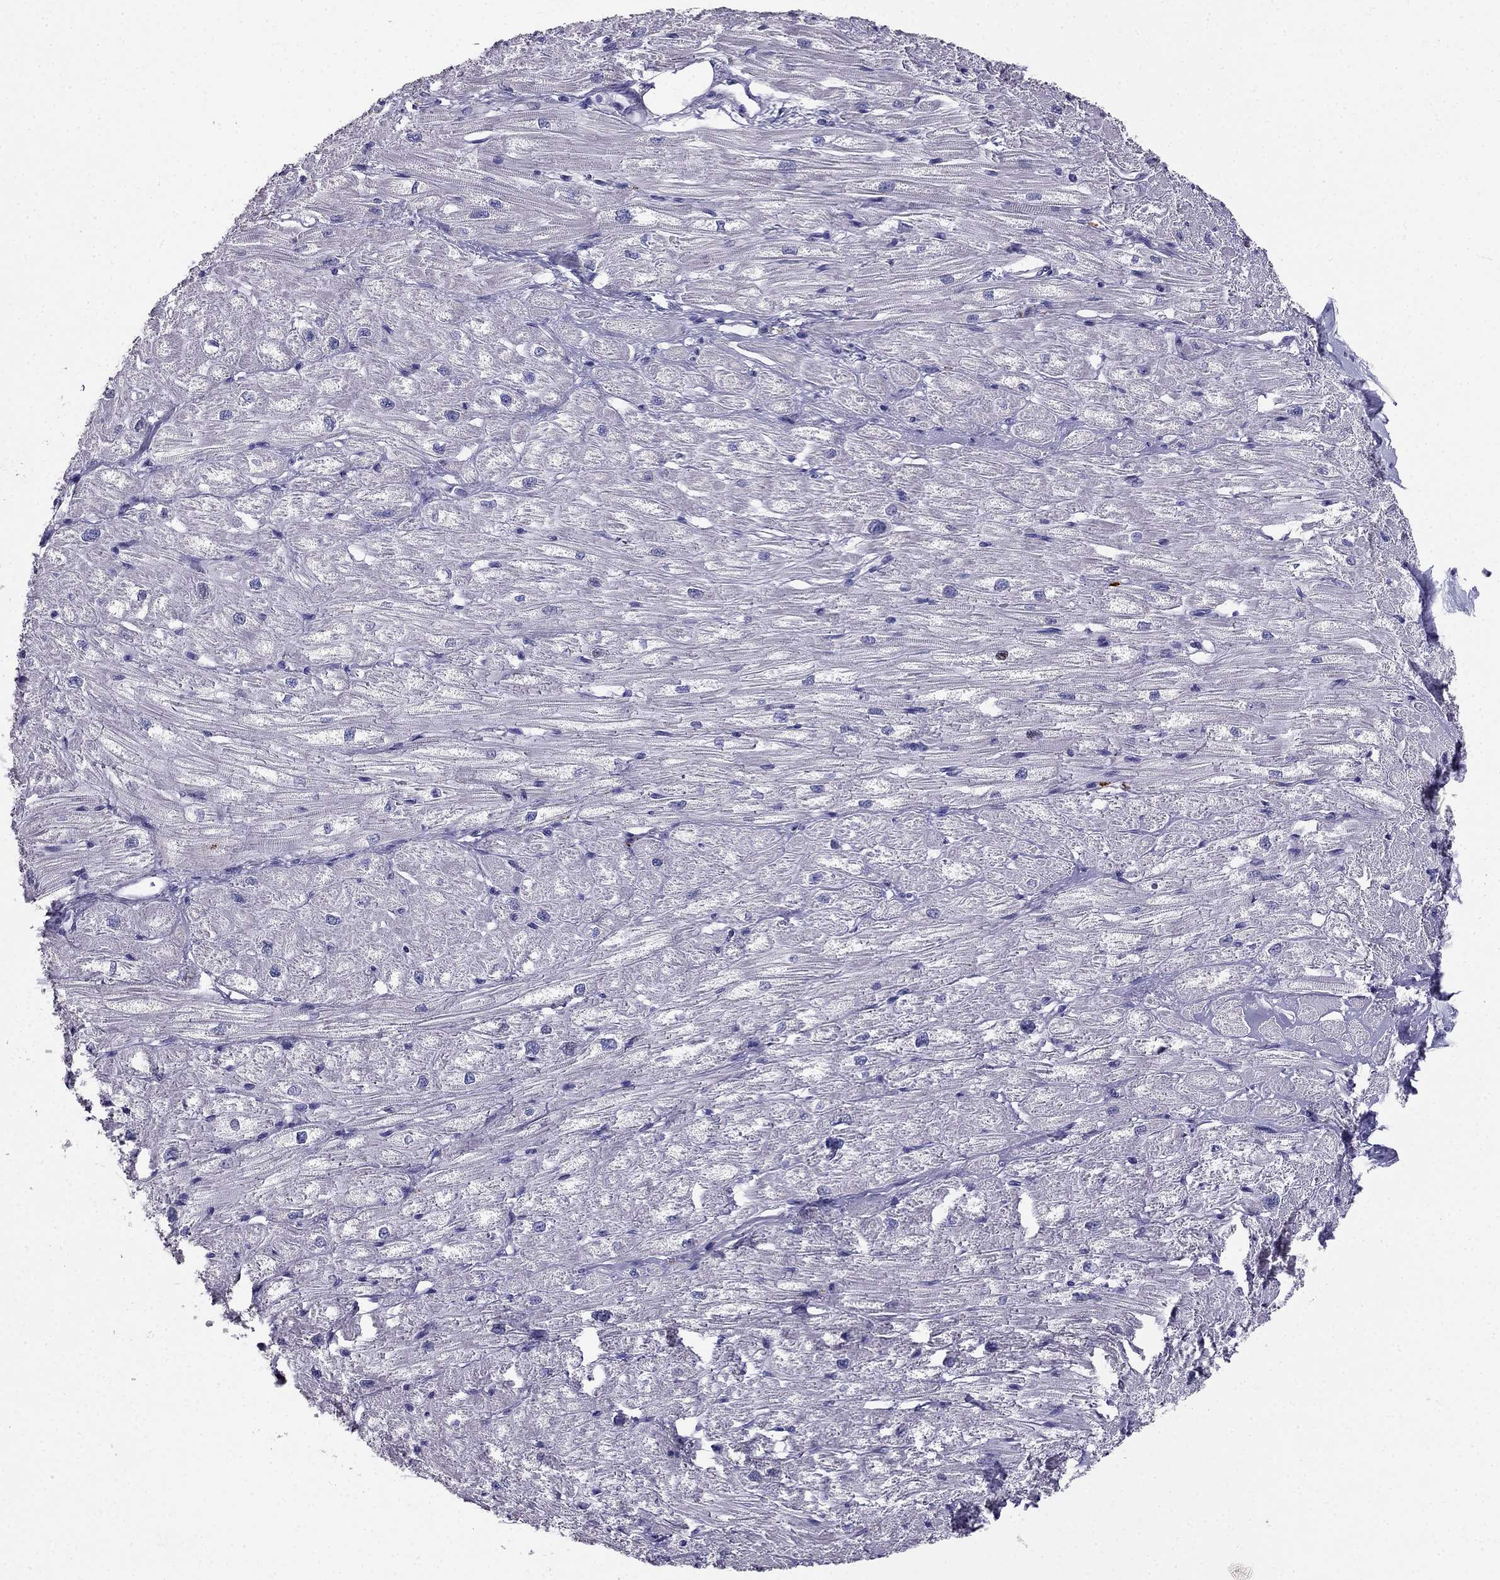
{"staining": {"intensity": "negative", "quantity": "none", "location": "none"}, "tissue": "heart muscle", "cell_type": "Cardiomyocytes", "image_type": "normal", "snomed": [{"axis": "morphology", "description": "Normal tissue, NOS"}, {"axis": "topography", "description": "Heart"}], "caption": "This micrograph is of normal heart muscle stained with IHC to label a protein in brown with the nuclei are counter-stained blue. There is no staining in cardiomyocytes.", "gene": "PTH", "patient": {"sex": "male", "age": 57}}